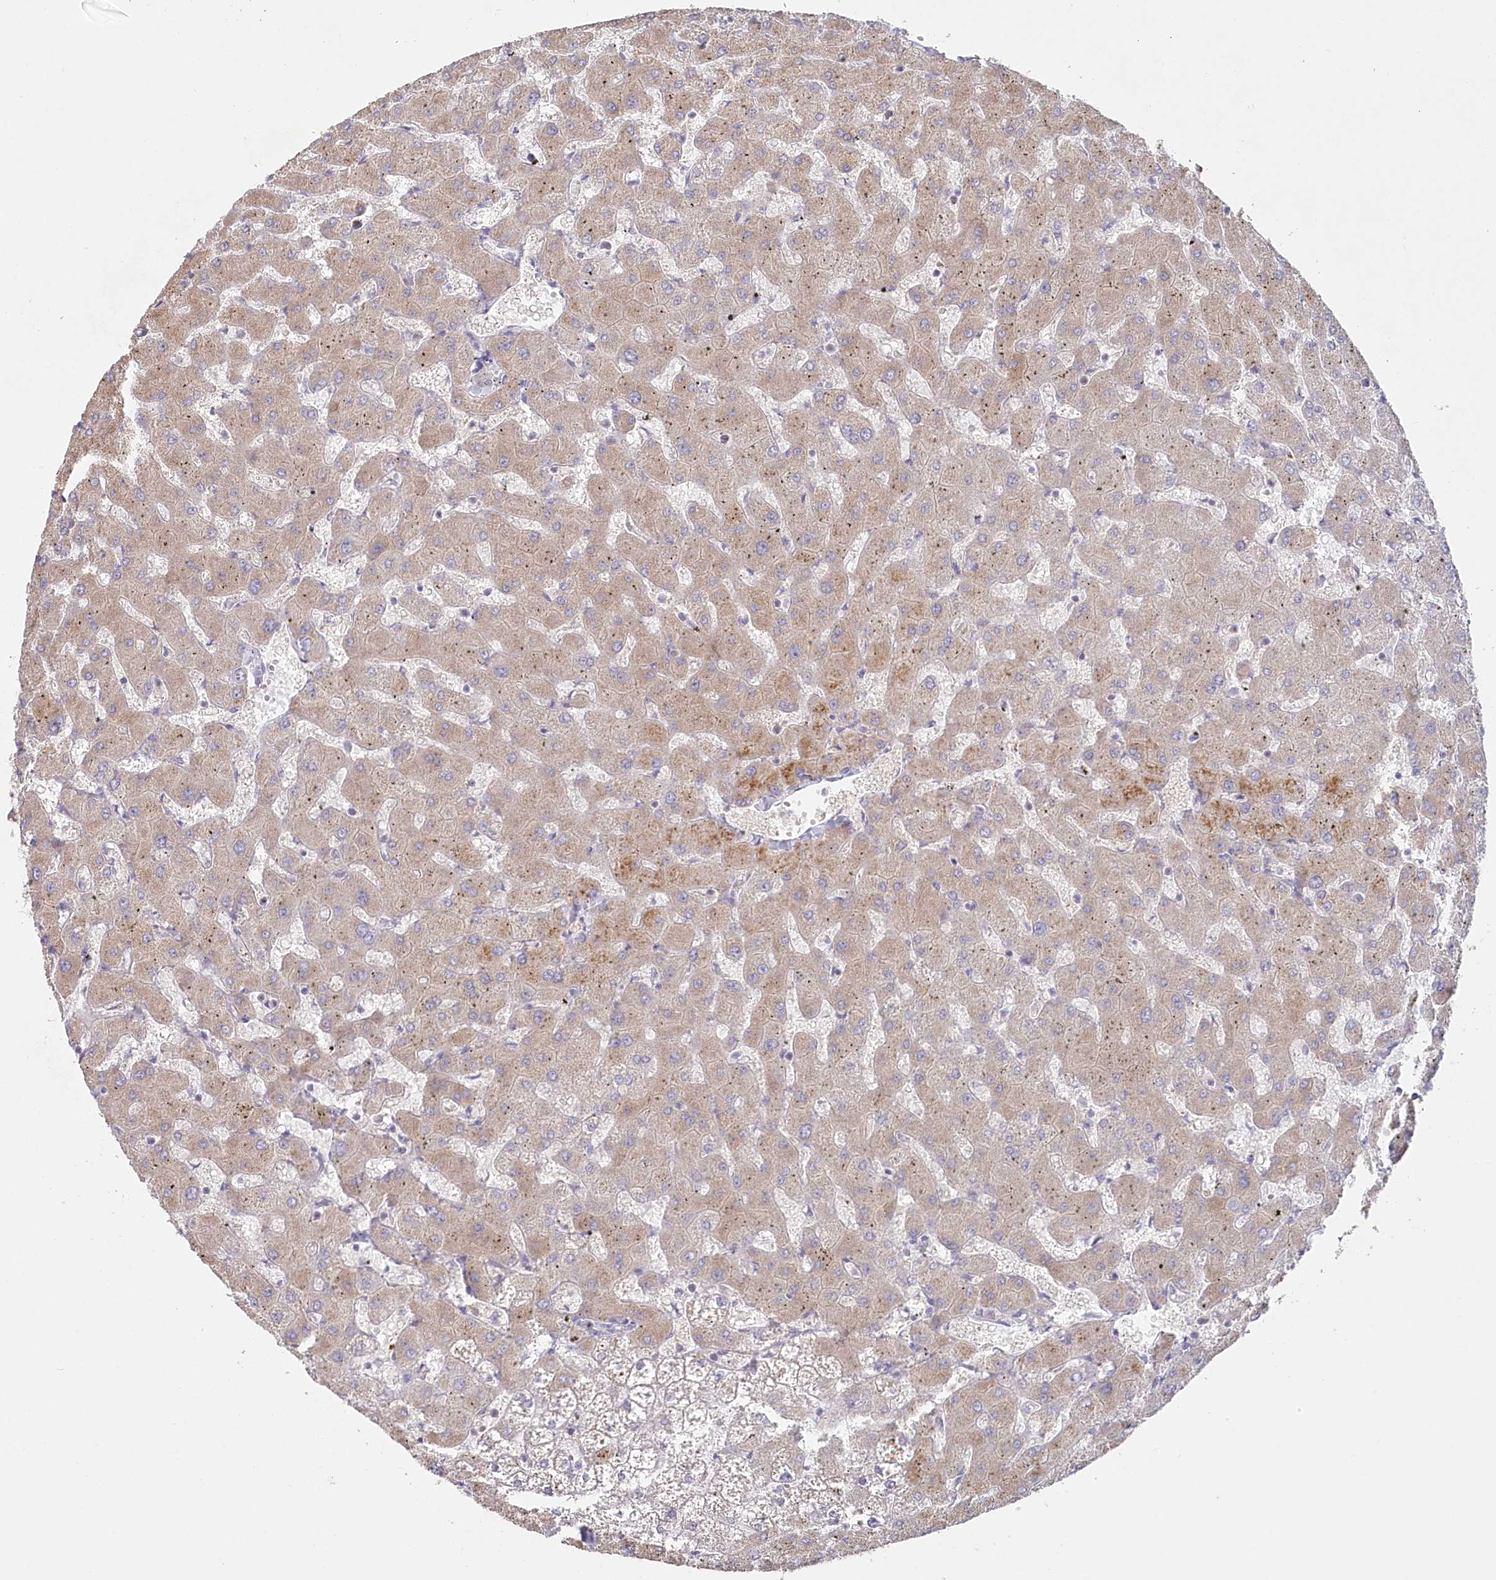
{"staining": {"intensity": "negative", "quantity": "none", "location": "none"}, "tissue": "liver", "cell_type": "Cholangiocytes", "image_type": "normal", "snomed": [{"axis": "morphology", "description": "Normal tissue, NOS"}, {"axis": "topography", "description": "Liver"}], "caption": "This is a micrograph of immunohistochemistry (IHC) staining of unremarkable liver, which shows no expression in cholangiocytes. Nuclei are stained in blue.", "gene": "AAMDC", "patient": {"sex": "female", "age": 63}}